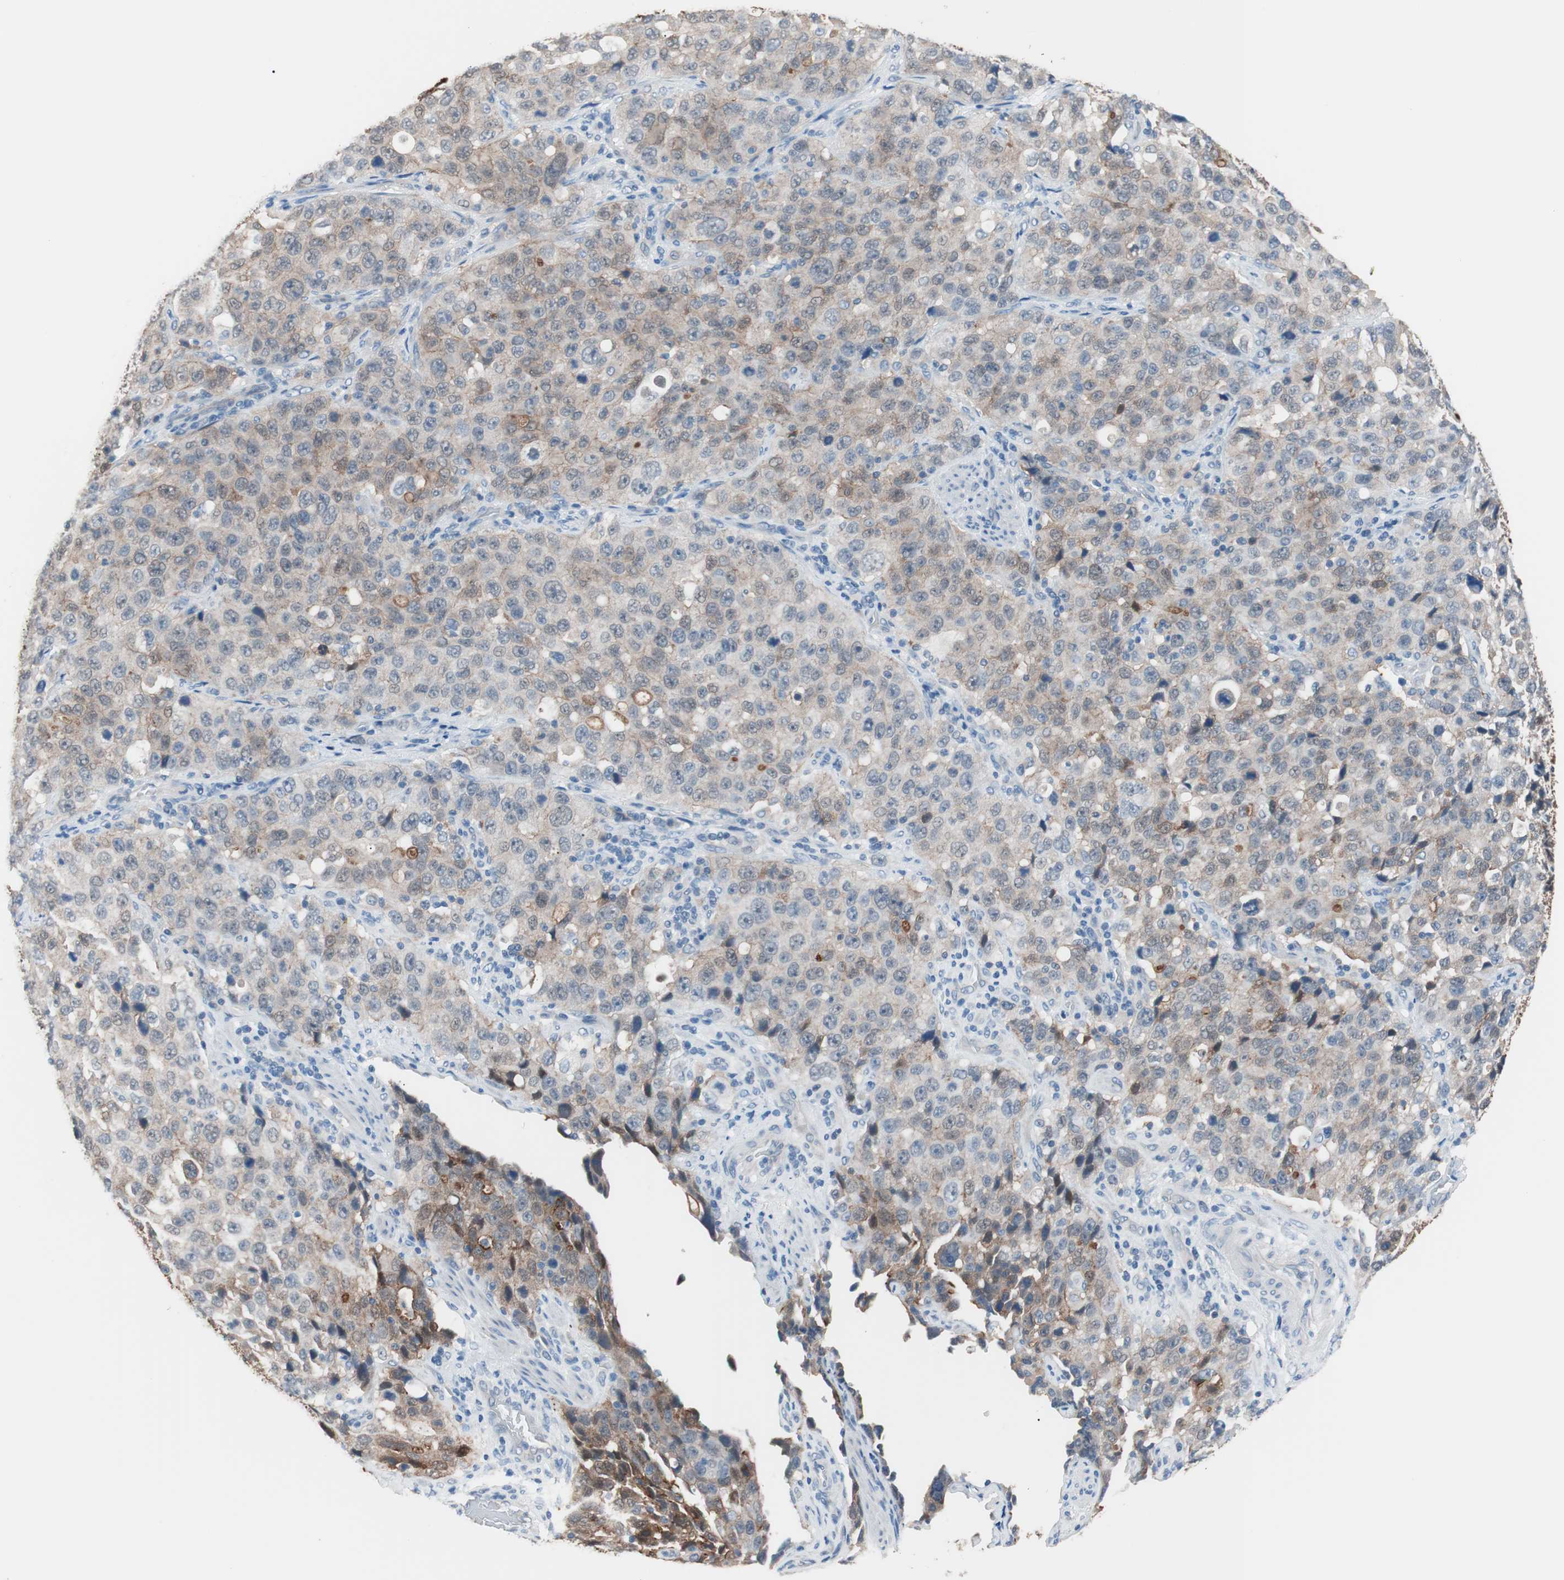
{"staining": {"intensity": "moderate", "quantity": "25%-75%", "location": "cytoplasmic/membranous"}, "tissue": "stomach cancer", "cell_type": "Tumor cells", "image_type": "cancer", "snomed": [{"axis": "morphology", "description": "Normal tissue, NOS"}, {"axis": "morphology", "description": "Adenocarcinoma, NOS"}, {"axis": "topography", "description": "Stomach"}], "caption": "Immunohistochemistry (IHC) histopathology image of stomach adenocarcinoma stained for a protein (brown), which demonstrates medium levels of moderate cytoplasmic/membranous staining in about 25%-75% of tumor cells.", "gene": "VIL1", "patient": {"sex": "male", "age": 48}}